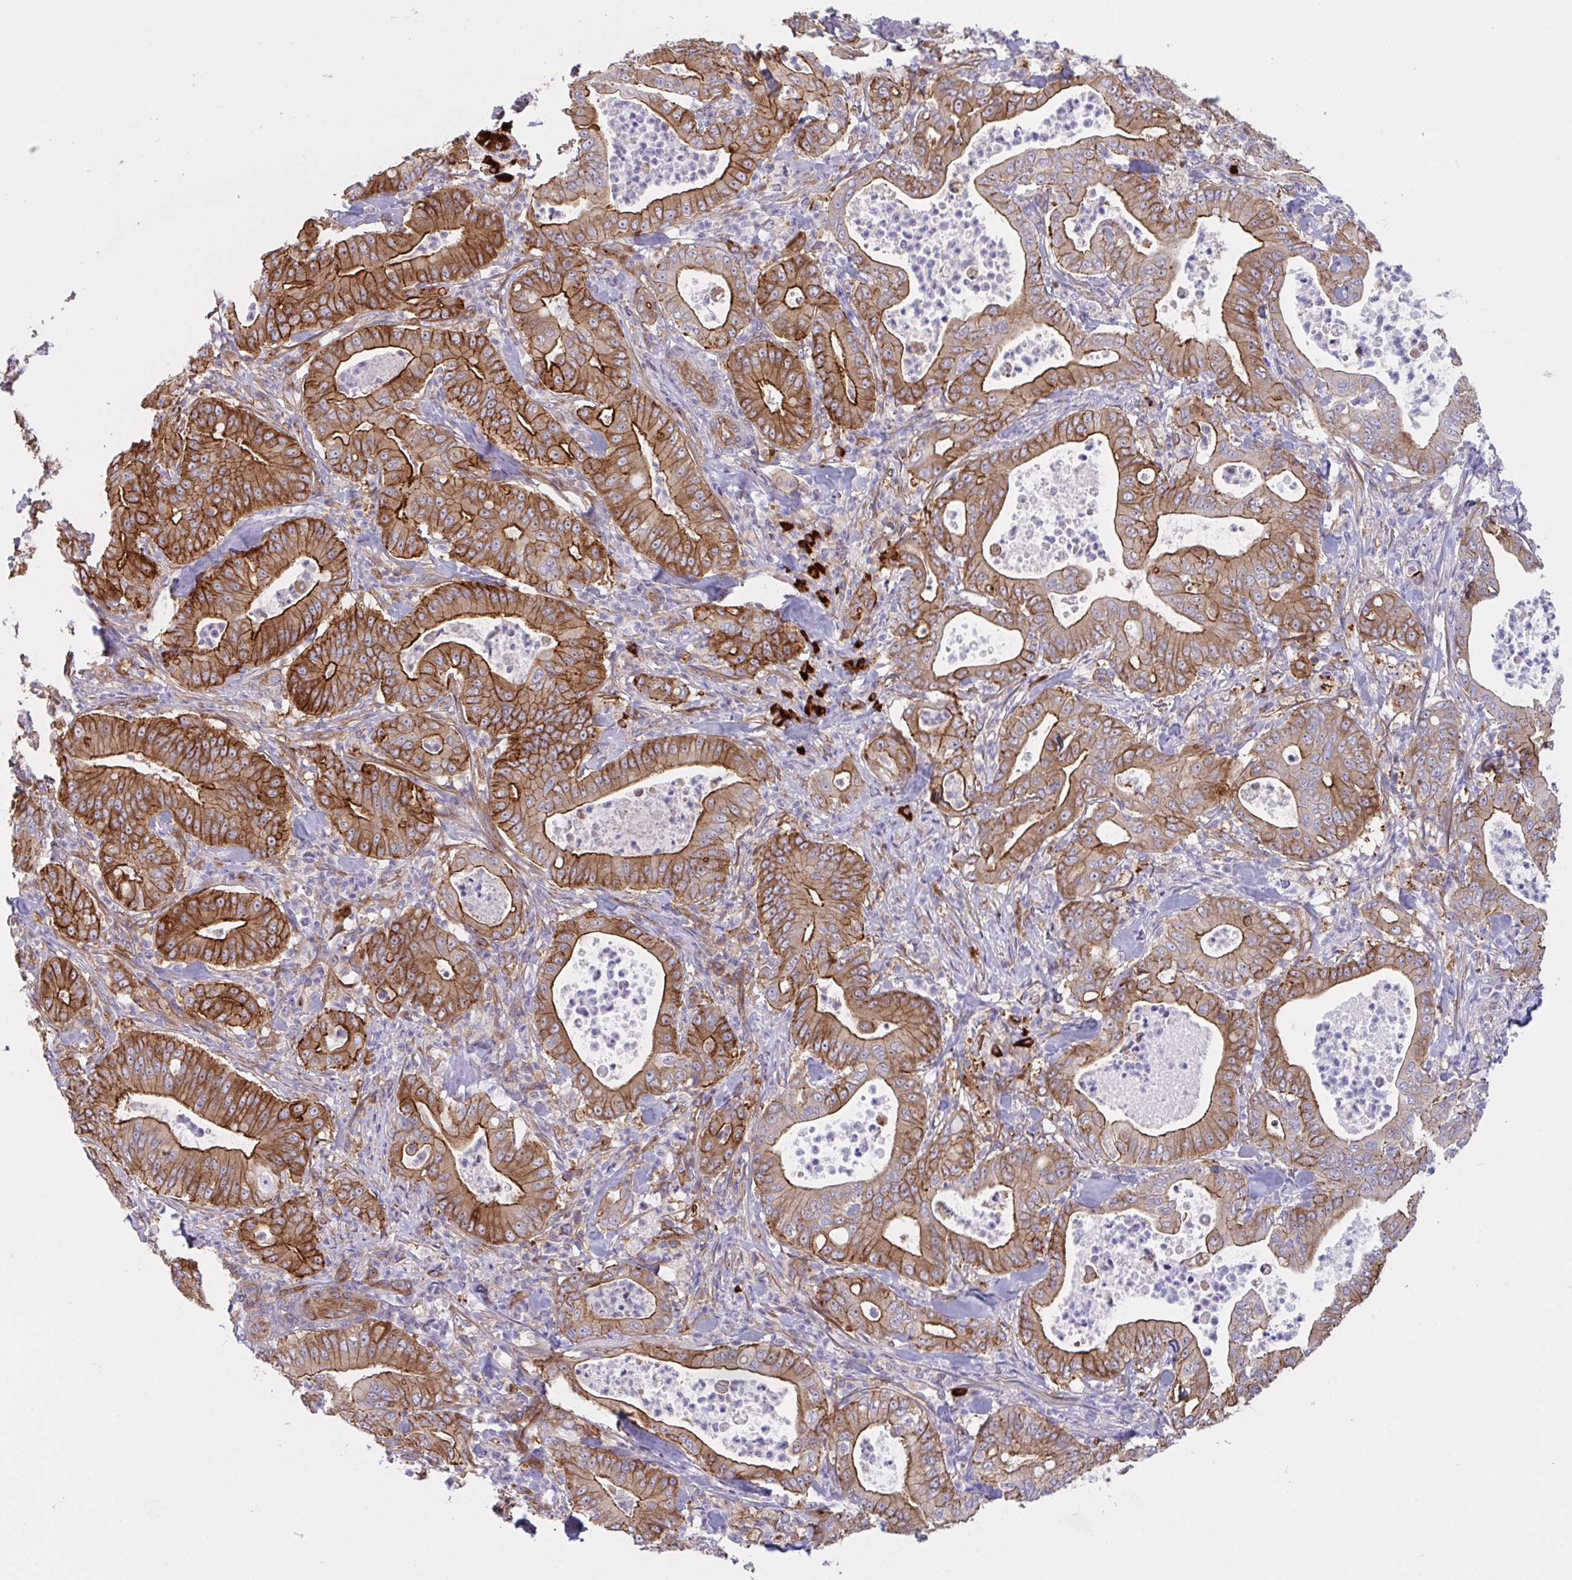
{"staining": {"intensity": "moderate", "quantity": ">75%", "location": "cytoplasmic/membranous"}, "tissue": "pancreatic cancer", "cell_type": "Tumor cells", "image_type": "cancer", "snomed": [{"axis": "morphology", "description": "Adenocarcinoma, NOS"}, {"axis": "topography", "description": "Pancreas"}], "caption": "Protein staining by immunohistochemistry (IHC) displays moderate cytoplasmic/membranous positivity in about >75% of tumor cells in pancreatic adenocarcinoma. The protein of interest is stained brown, and the nuclei are stained in blue (DAB IHC with brightfield microscopy, high magnification).", "gene": "YARS2", "patient": {"sex": "male", "age": 71}}